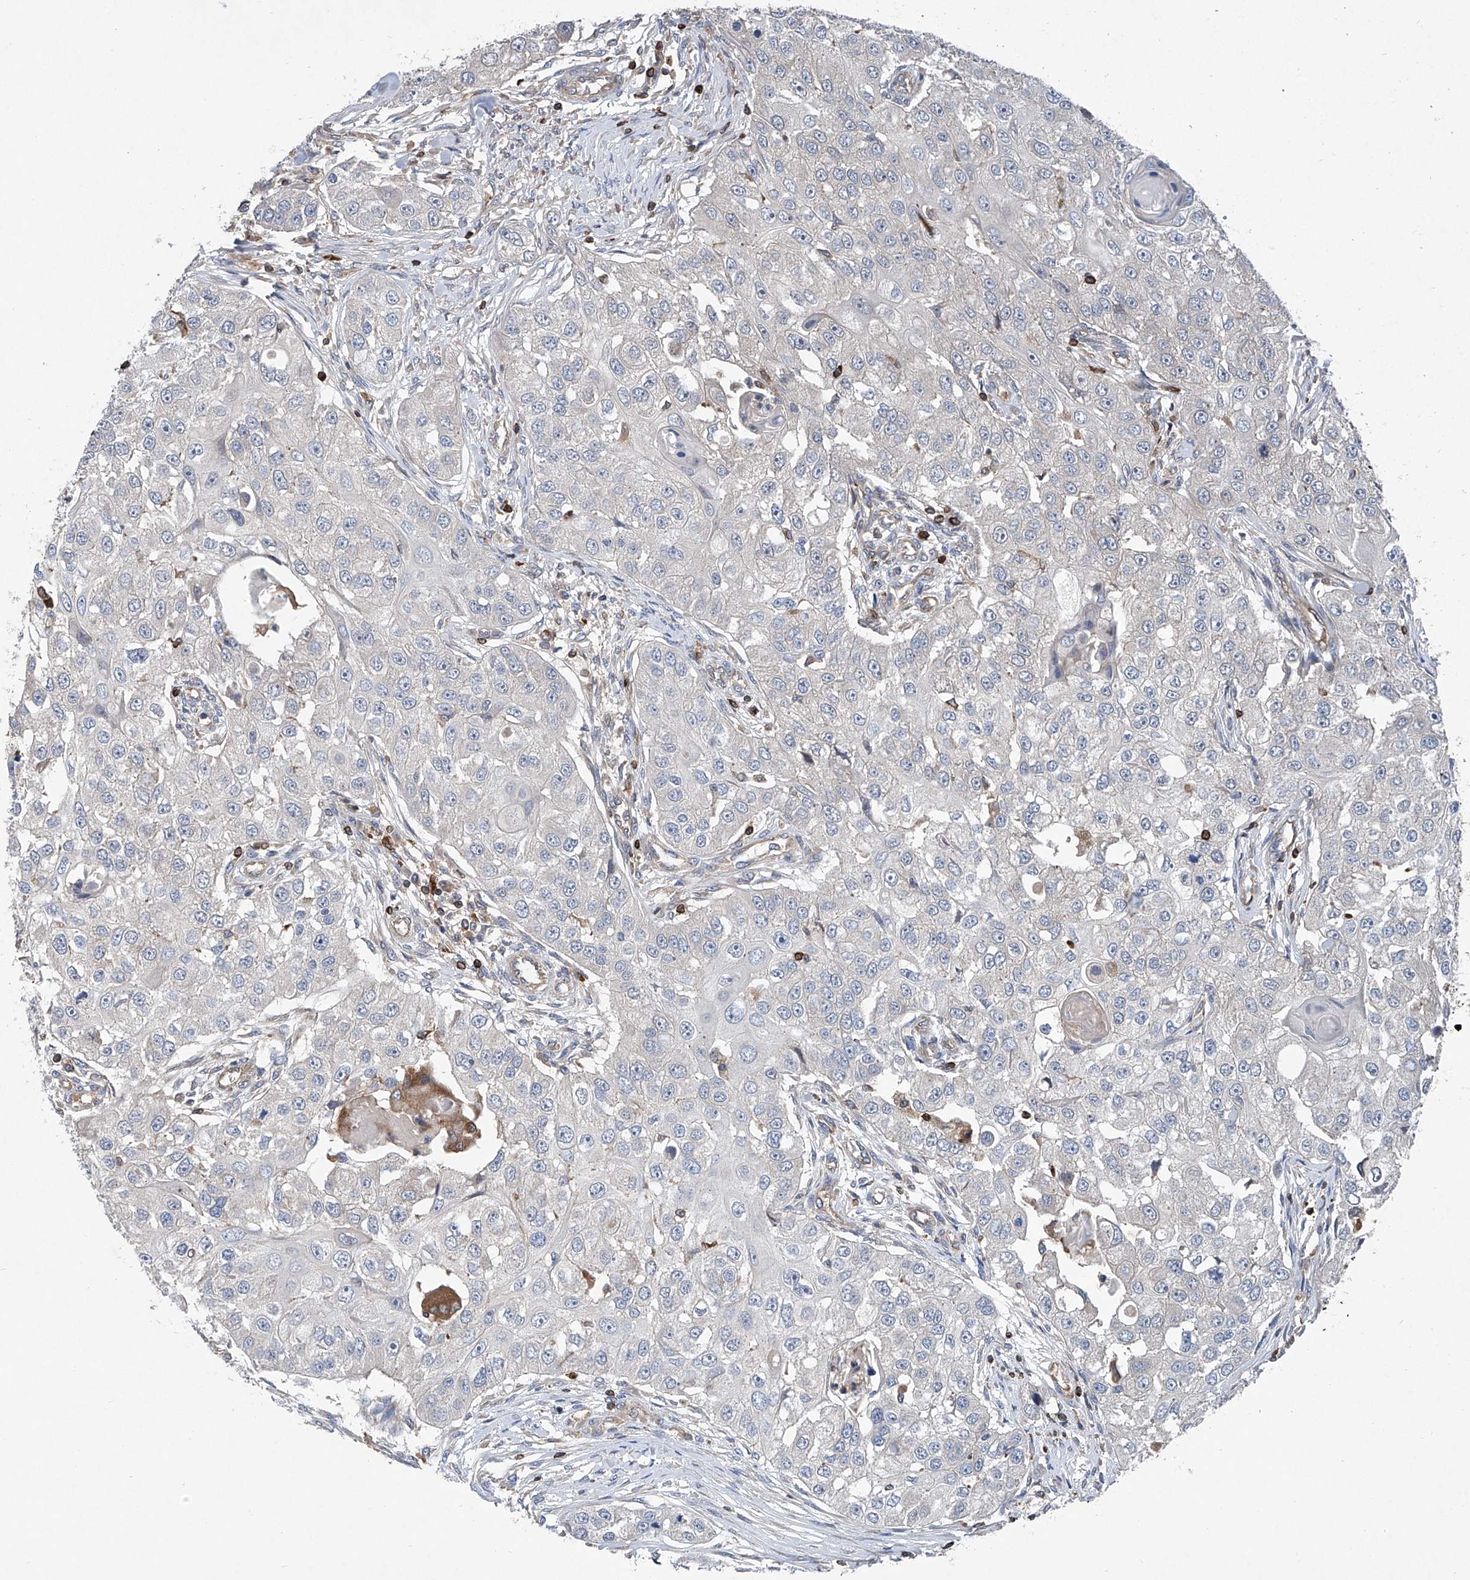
{"staining": {"intensity": "negative", "quantity": "none", "location": "none"}, "tissue": "head and neck cancer", "cell_type": "Tumor cells", "image_type": "cancer", "snomed": [{"axis": "morphology", "description": "Normal tissue, NOS"}, {"axis": "morphology", "description": "Squamous cell carcinoma, NOS"}, {"axis": "topography", "description": "Skeletal muscle"}, {"axis": "topography", "description": "Head-Neck"}], "caption": "A photomicrograph of head and neck cancer (squamous cell carcinoma) stained for a protein demonstrates no brown staining in tumor cells.", "gene": "TRIM38", "patient": {"sex": "male", "age": 51}}